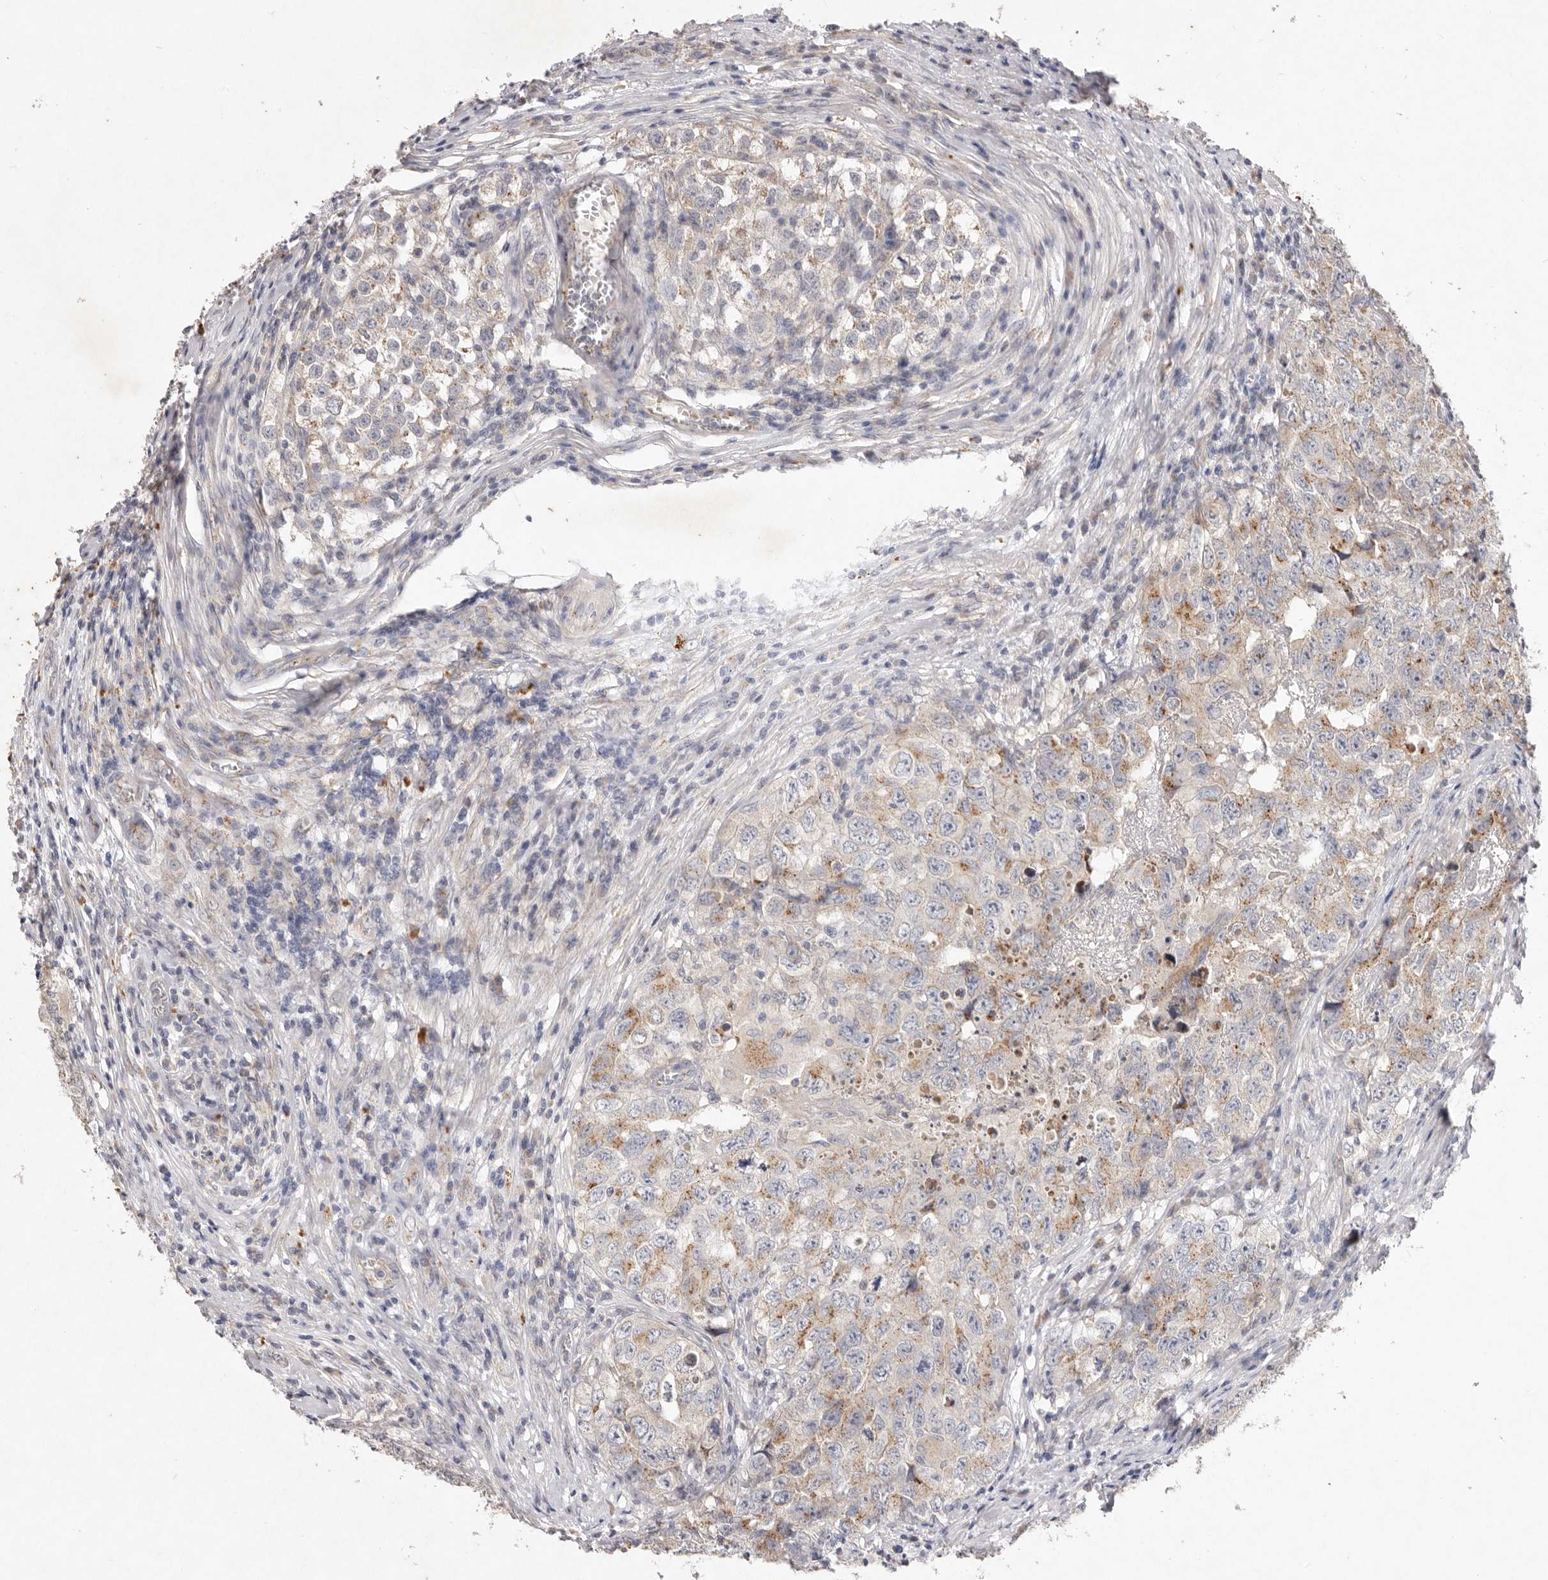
{"staining": {"intensity": "weak", "quantity": "25%-75%", "location": "cytoplasmic/membranous"}, "tissue": "testis cancer", "cell_type": "Tumor cells", "image_type": "cancer", "snomed": [{"axis": "morphology", "description": "Seminoma, NOS"}, {"axis": "morphology", "description": "Carcinoma, Embryonal, NOS"}, {"axis": "topography", "description": "Testis"}], "caption": "High-power microscopy captured an immunohistochemistry (IHC) histopathology image of seminoma (testis), revealing weak cytoplasmic/membranous expression in about 25%-75% of tumor cells.", "gene": "USP24", "patient": {"sex": "male", "age": 43}}